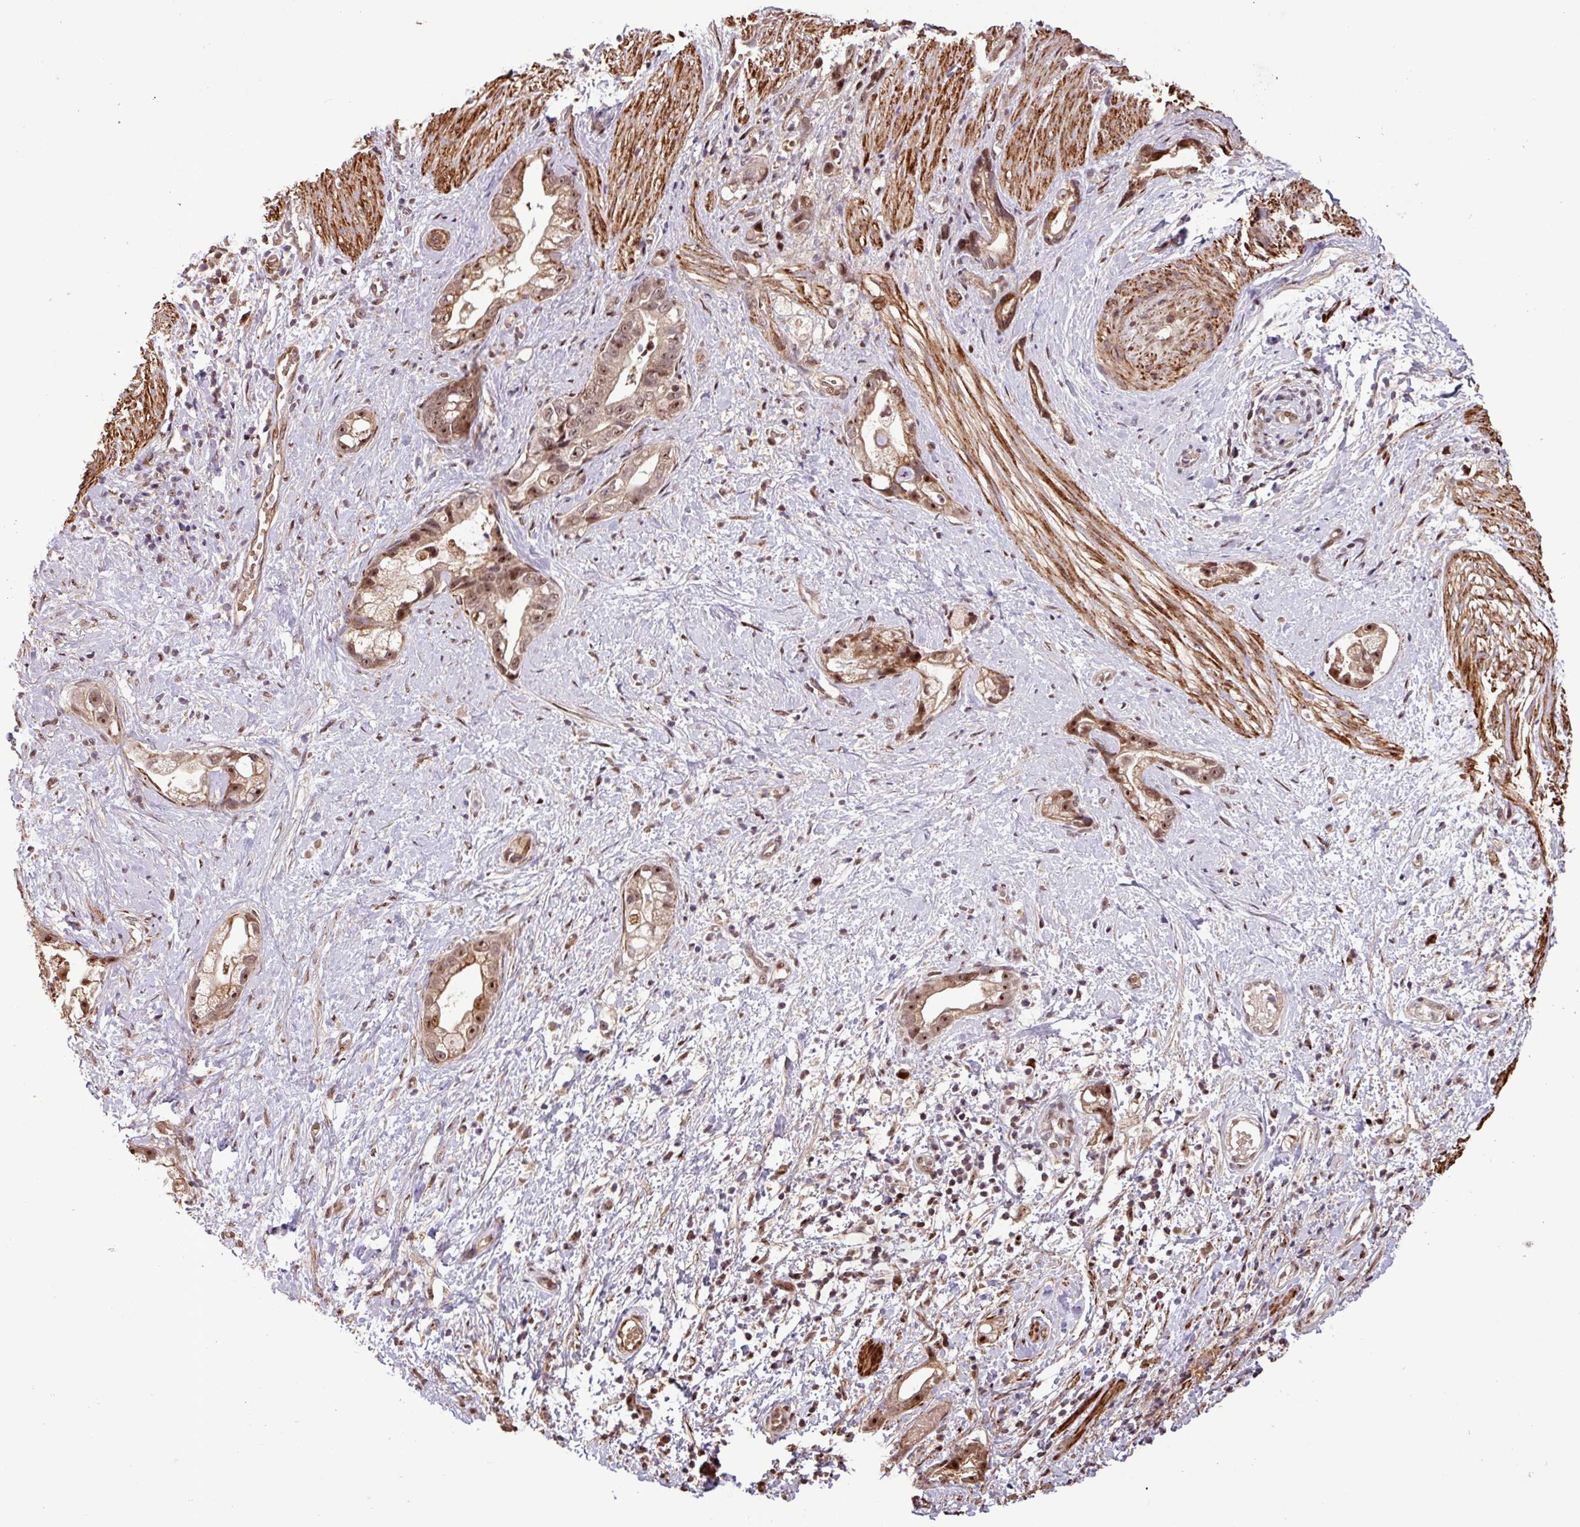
{"staining": {"intensity": "moderate", "quantity": "25%-75%", "location": "nuclear"}, "tissue": "stomach cancer", "cell_type": "Tumor cells", "image_type": "cancer", "snomed": [{"axis": "morphology", "description": "Adenocarcinoma, NOS"}, {"axis": "topography", "description": "Stomach"}], "caption": "This photomicrograph shows stomach adenocarcinoma stained with IHC to label a protein in brown. The nuclear of tumor cells show moderate positivity for the protein. Nuclei are counter-stained blue.", "gene": "SLC22A24", "patient": {"sex": "male", "age": 55}}